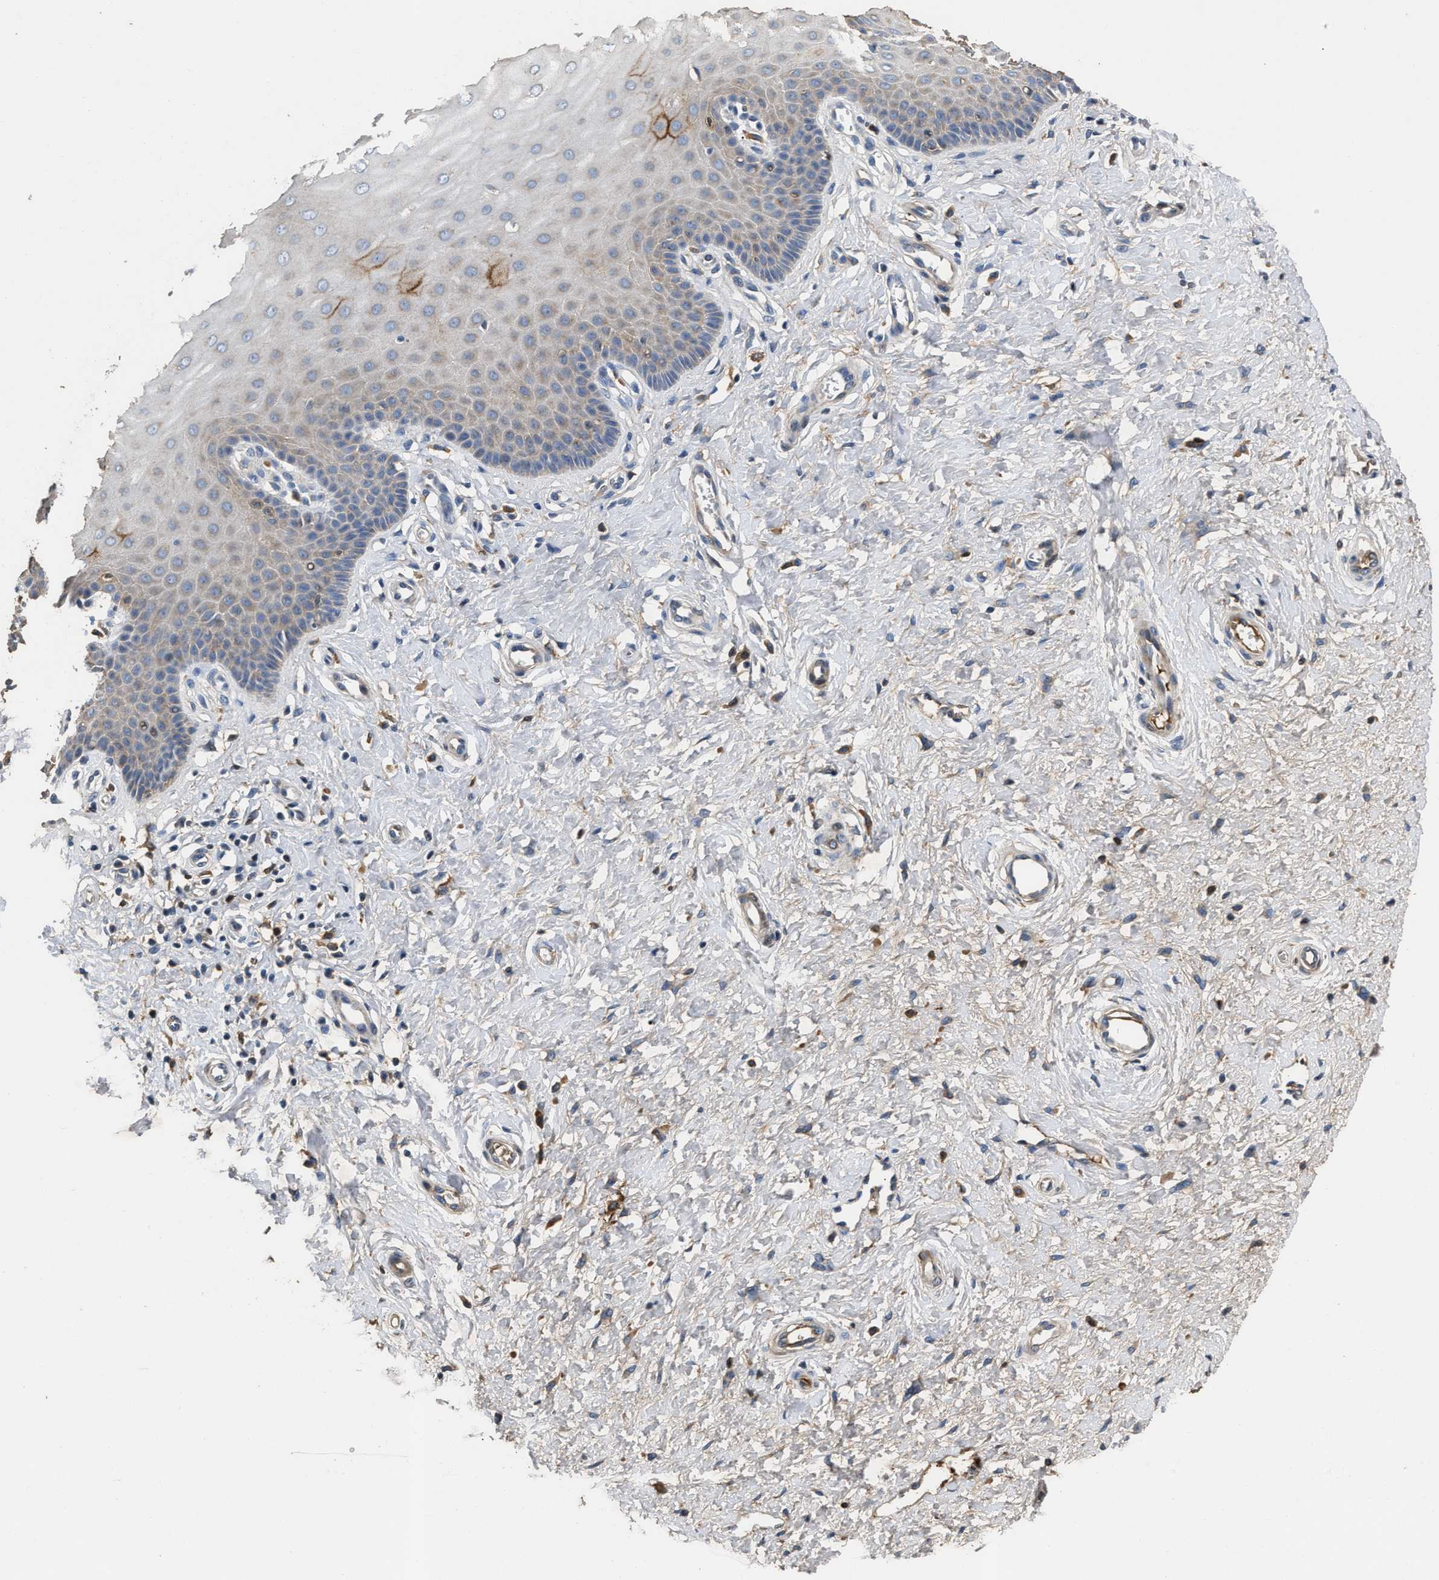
{"staining": {"intensity": "moderate", "quantity": "<25%", "location": "cytoplasmic/membranous"}, "tissue": "cervix", "cell_type": "Squamous epithelial cells", "image_type": "normal", "snomed": [{"axis": "morphology", "description": "Normal tissue, NOS"}, {"axis": "topography", "description": "Cervix"}], "caption": "Immunohistochemical staining of normal human cervix shows <25% levels of moderate cytoplasmic/membranous protein staining in approximately <25% of squamous epithelial cells.", "gene": "C3", "patient": {"sex": "female", "age": 55}}